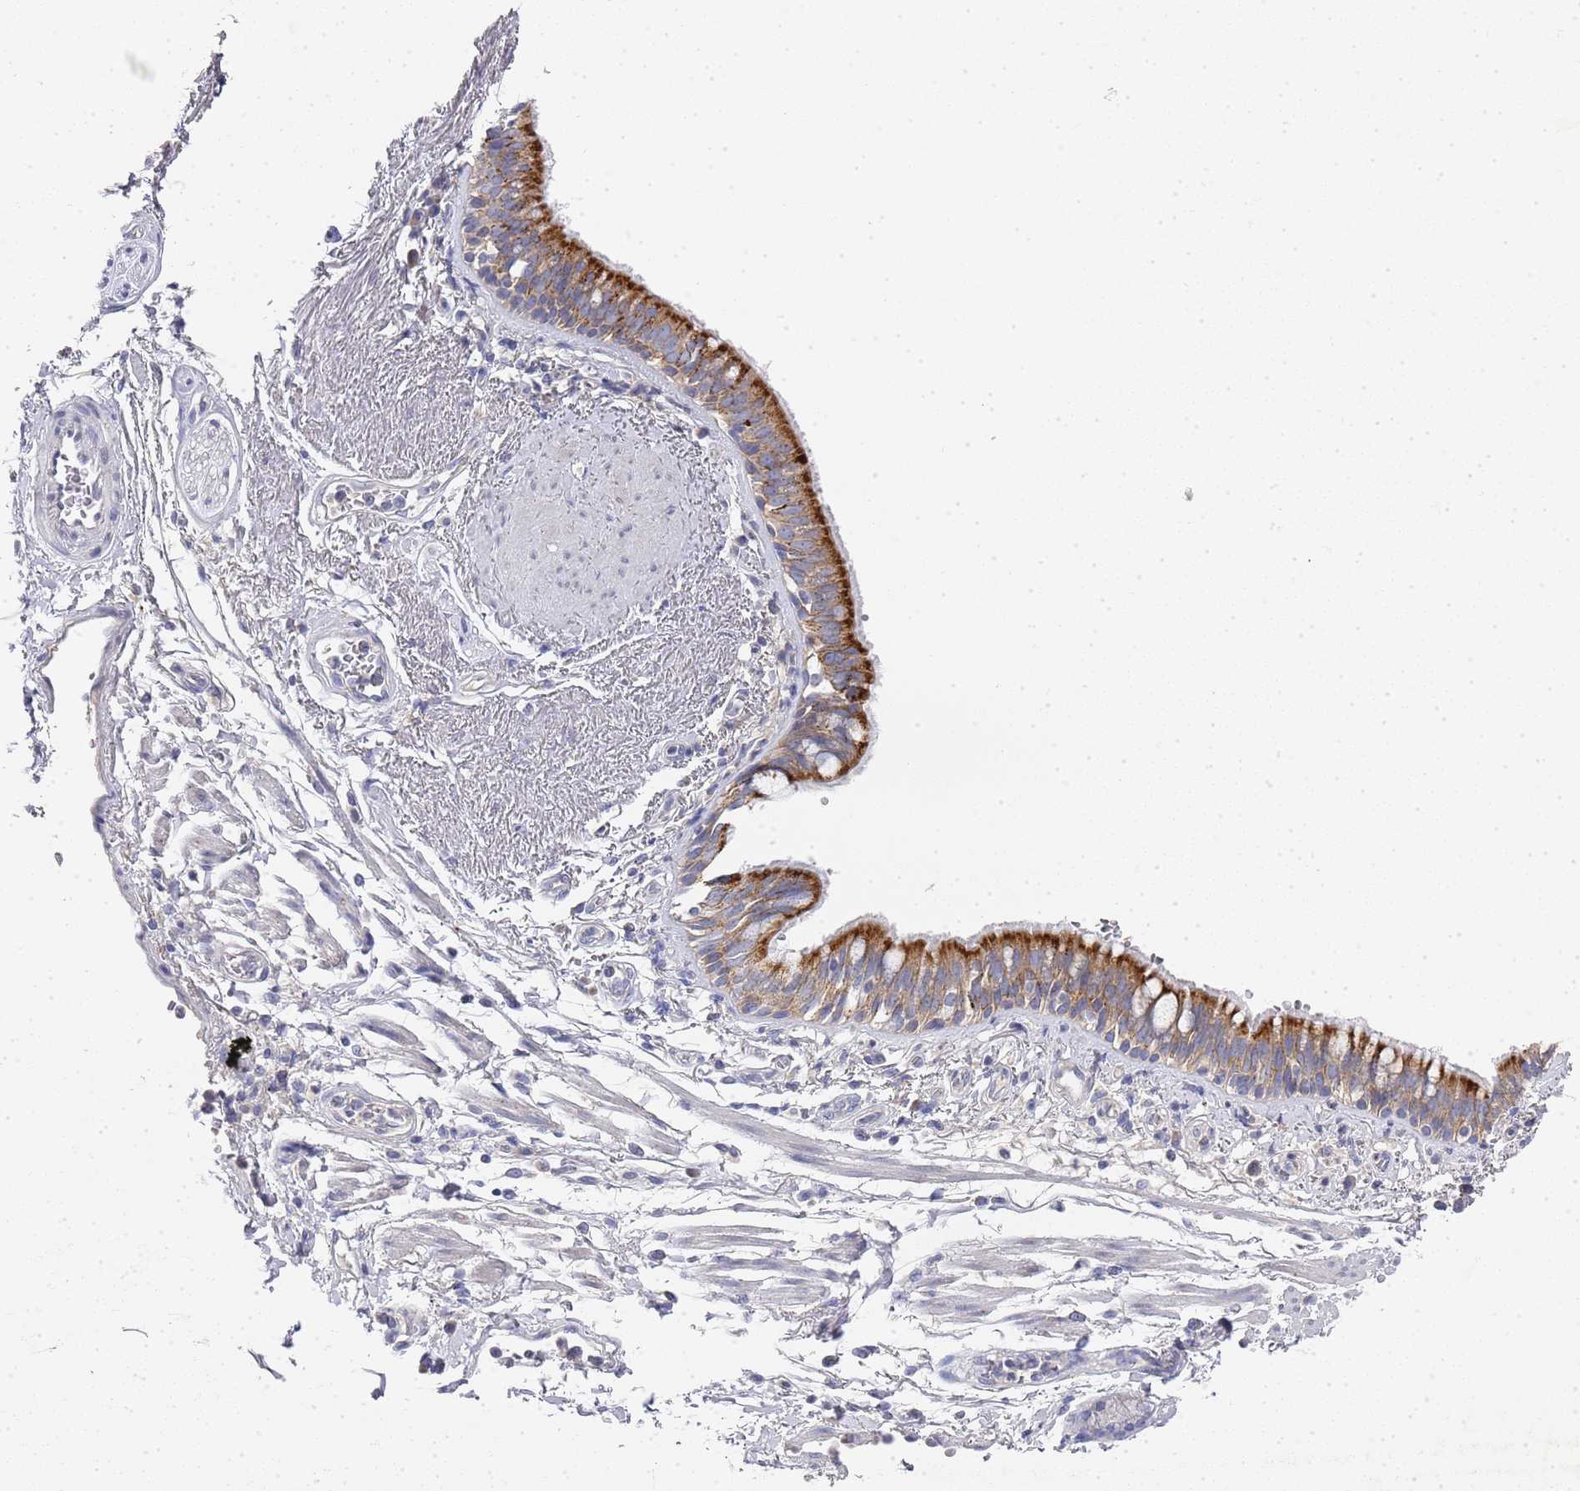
{"staining": {"intensity": "strong", "quantity": ">75%", "location": "cytoplasmic/membranous"}, "tissue": "bronchus", "cell_type": "Respiratory epithelial cells", "image_type": "normal", "snomed": [{"axis": "morphology", "description": "Normal tissue, NOS"}, {"axis": "morphology", "description": "Neoplasm, uncertain whether benign or malignant"}, {"axis": "topography", "description": "Bronchus"}, {"axis": "topography", "description": "Lung"}], "caption": "Strong cytoplasmic/membranous protein positivity is appreciated in approximately >75% of respiratory epithelial cells in bronchus.", "gene": "NPEPPS", "patient": {"sex": "male", "age": 55}}